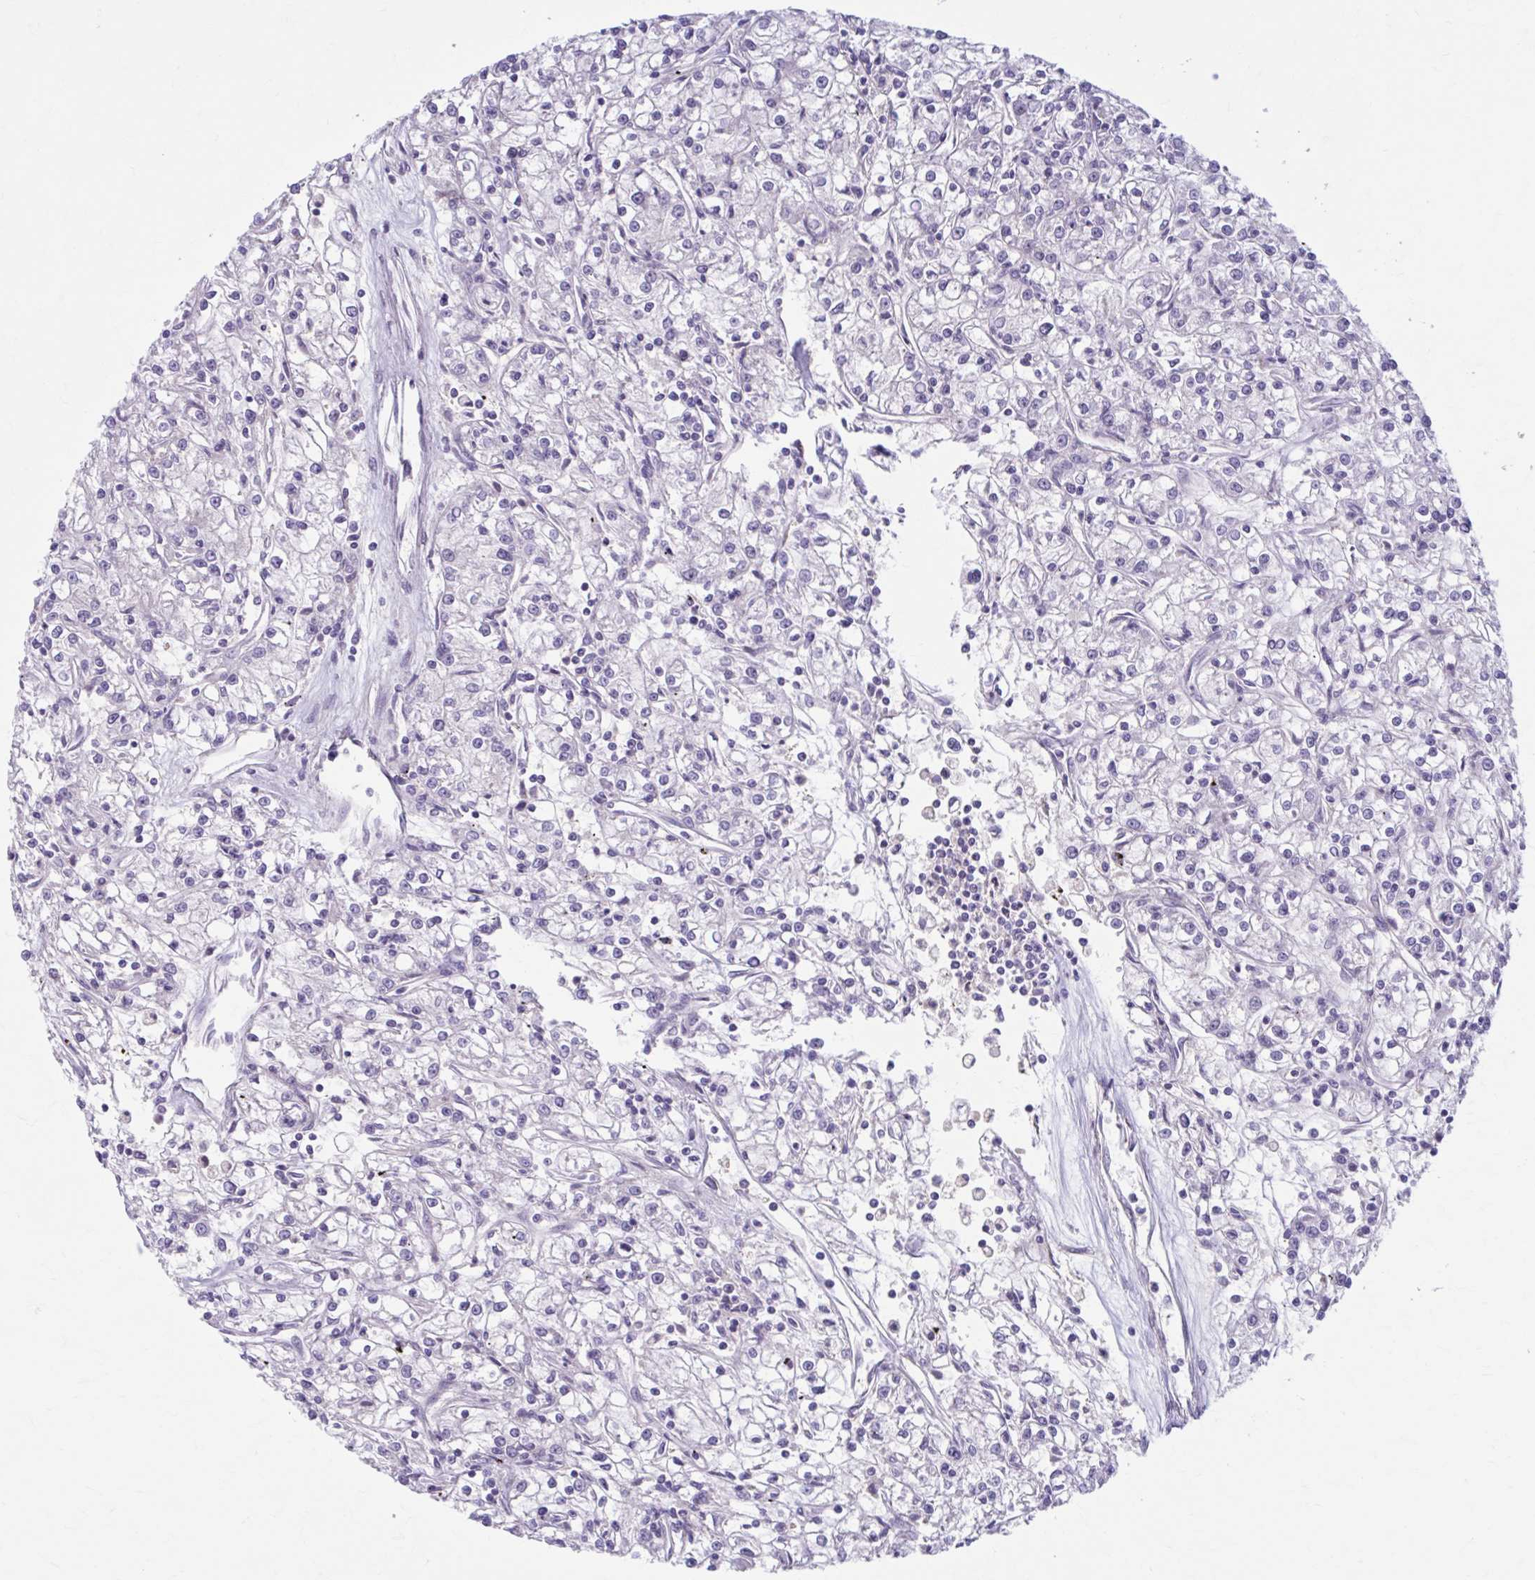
{"staining": {"intensity": "negative", "quantity": "none", "location": "none"}, "tissue": "renal cancer", "cell_type": "Tumor cells", "image_type": "cancer", "snomed": [{"axis": "morphology", "description": "Adenocarcinoma, NOS"}, {"axis": "topography", "description": "Kidney"}], "caption": "A micrograph of renal cancer (adenocarcinoma) stained for a protein exhibits no brown staining in tumor cells.", "gene": "CHST3", "patient": {"sex": "female", "age": 59}}